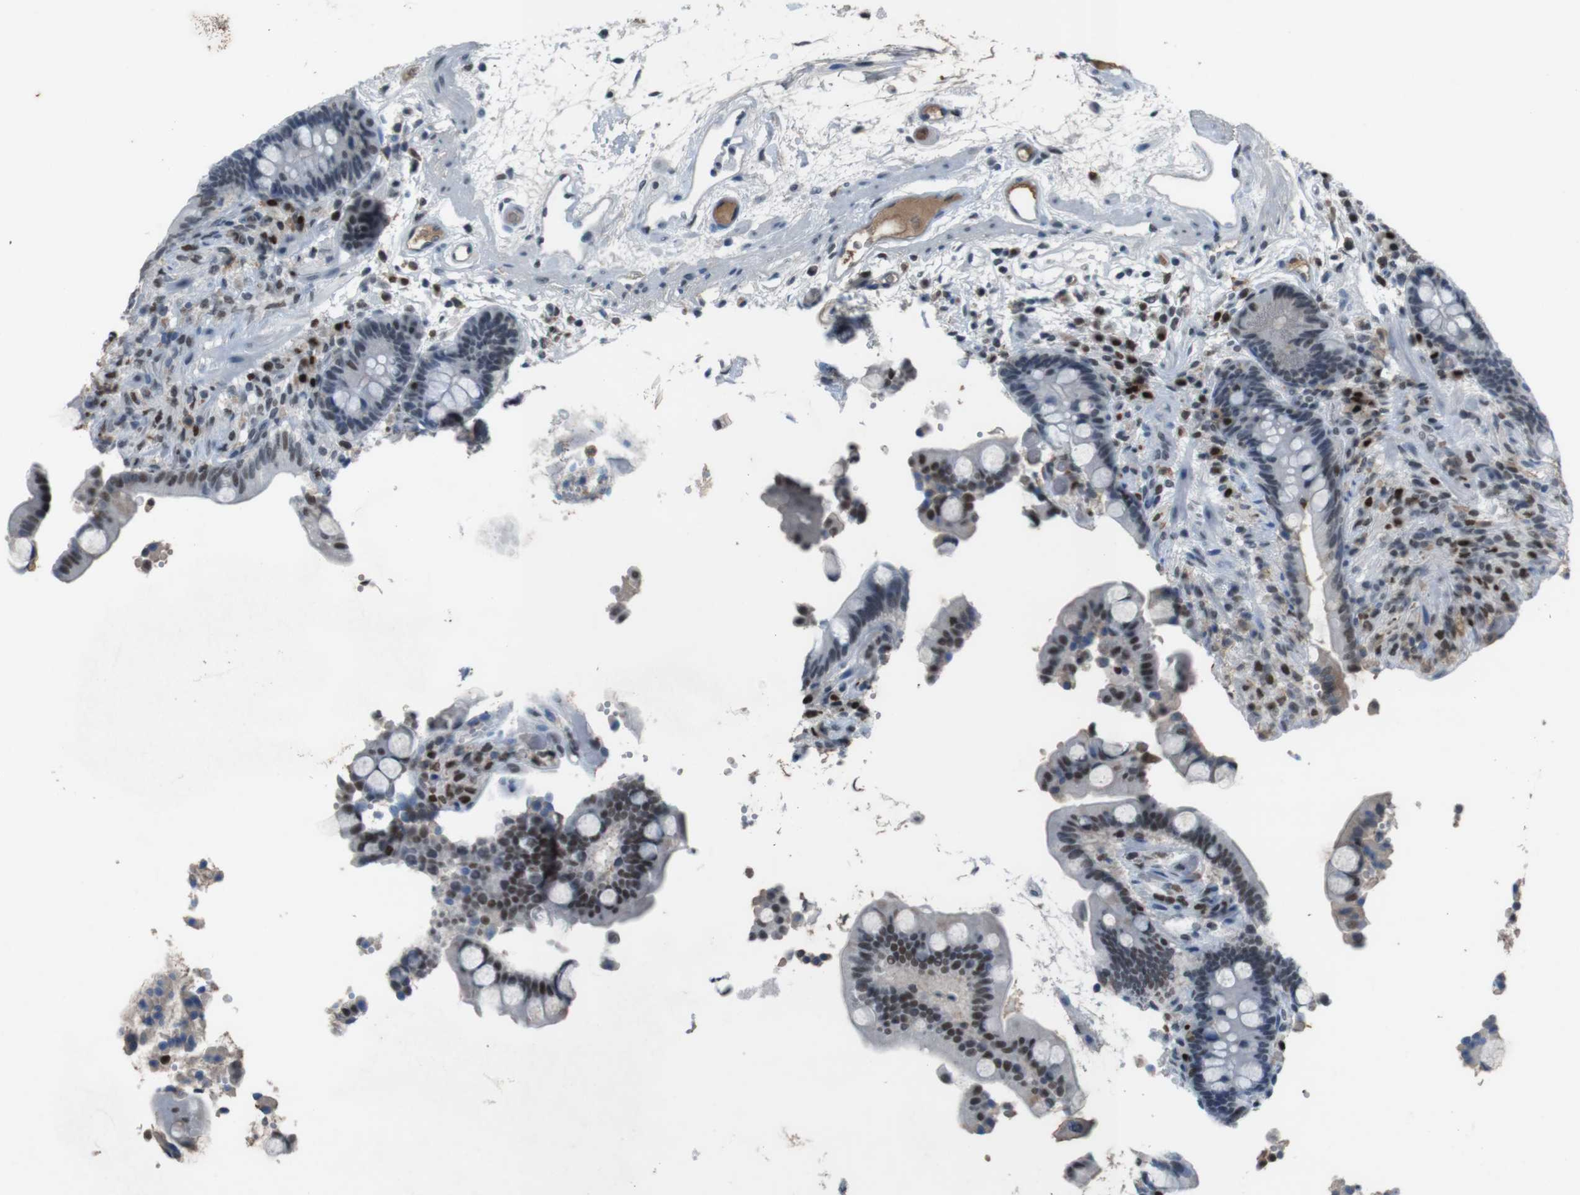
{"staining": {"intensity": "weak", "quantity": "25%-75%", "location": "cytoplasmic/membranous"}, "tissue": "colon", "cell_type": "Endothelial cells", "image_type": "normal", "snomed": [{"axis": "morphology", "description": "Normal tissue, NOS"}, {"axis": "topography", "description": "Colon"}], "caption": "A high-resolution histopathology image shows IHC staining of normal colon, which reveals weak cytoplasmic/membranous positivity in approximately 25%-75% of endothelial cells. The protein is stained brown, and the nuclei are stained in blue (DAB (3,3'-diaminobenzidine) IHC with brightfield microscopy, high magnification).", "gene": "SUB1", "patient": {"sex": "male", "age": 73}}